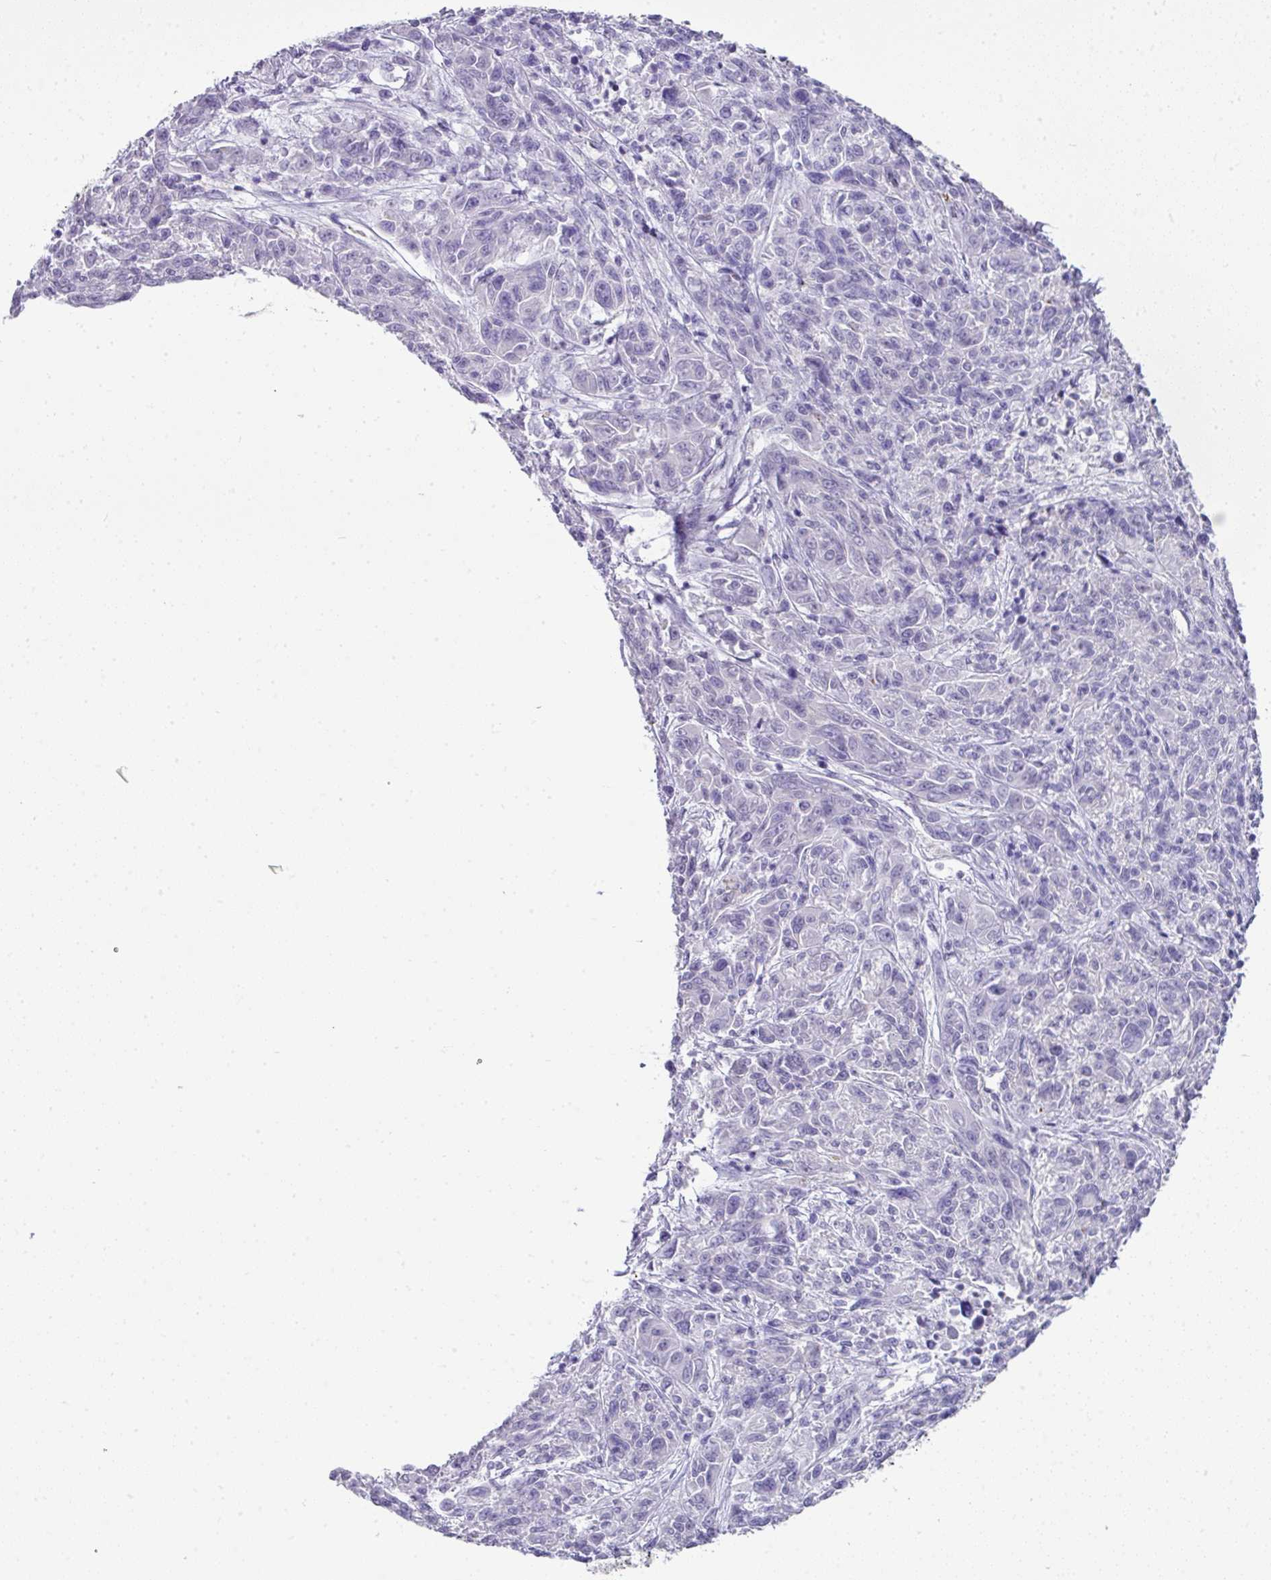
{"staining": {"intensity": "negative", "quantity": "none", "location": "none"}, "tissue": "melanoma", "cell_type": "Tumor cells", "image_type": "cancer", "snomed": [{"axis": "morphology", "description": "Malignant melanoma, NOS"}, {"axis": "topography", "description": "Skin"}], "caption": "The histopathology image demonstrates no staining of tumor cells in melanoma.", "gene": "BCL11A", "patient": {"sex": "male", "age": 53}}